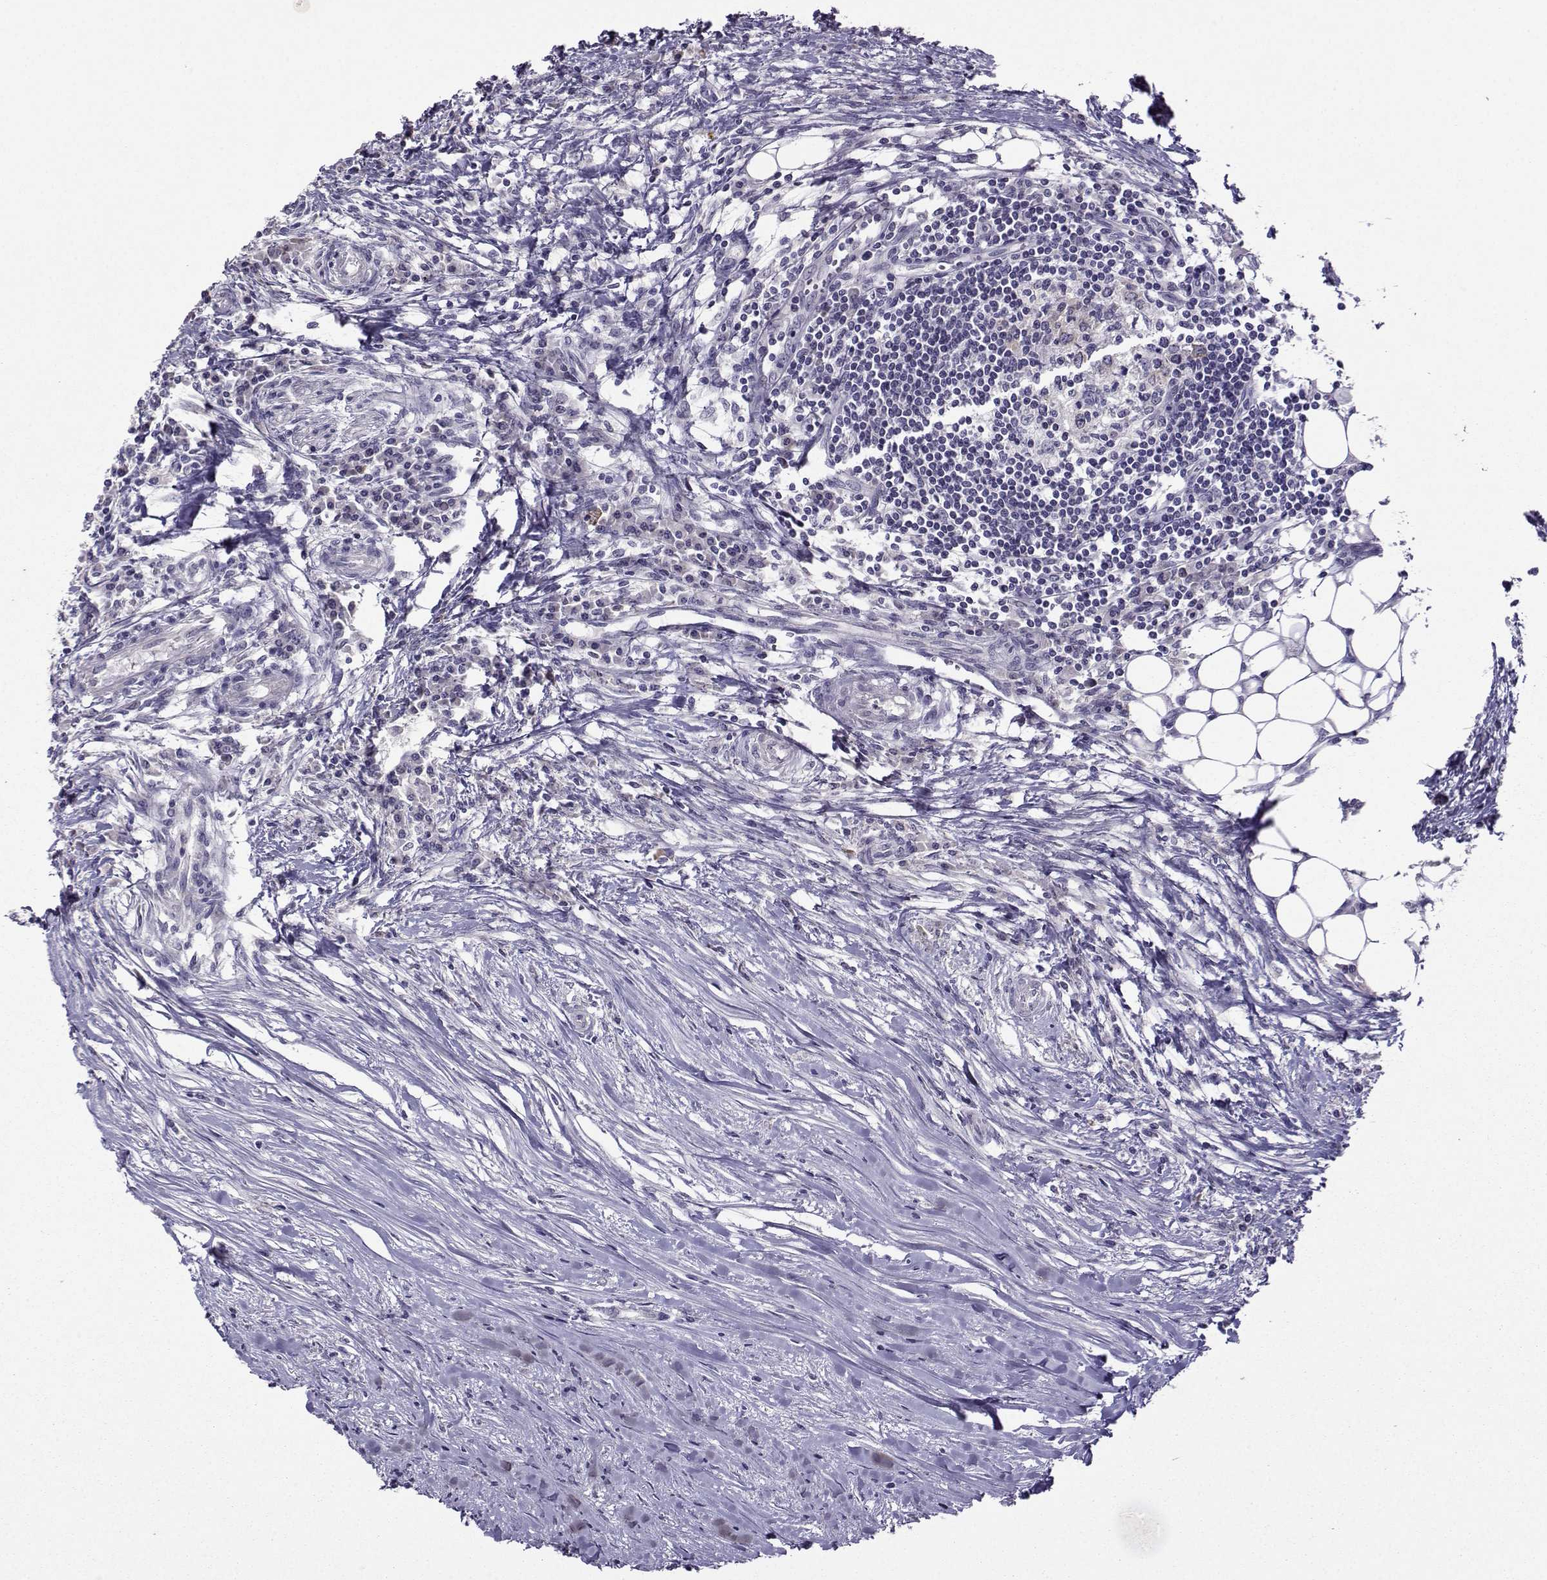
{"staining": {"intensity": "negative", "quantity": "none", "location": "none"}, "tissue": "colorectal cancer", "cell_type": "Tumor cells", "image_type": "cancer", "snomed": [{"axis": "morphology", "description": "Adenocarcinoma, NOS"}, {"axis": "topography", "description": "Colon"}], "caption": "Histopathology image shows no significant protein positivity in tumor cells of colorectal cancer (adenocarcinoma).", "gene": "DDX20", "patient": {"sex": "male", "age": 53}}